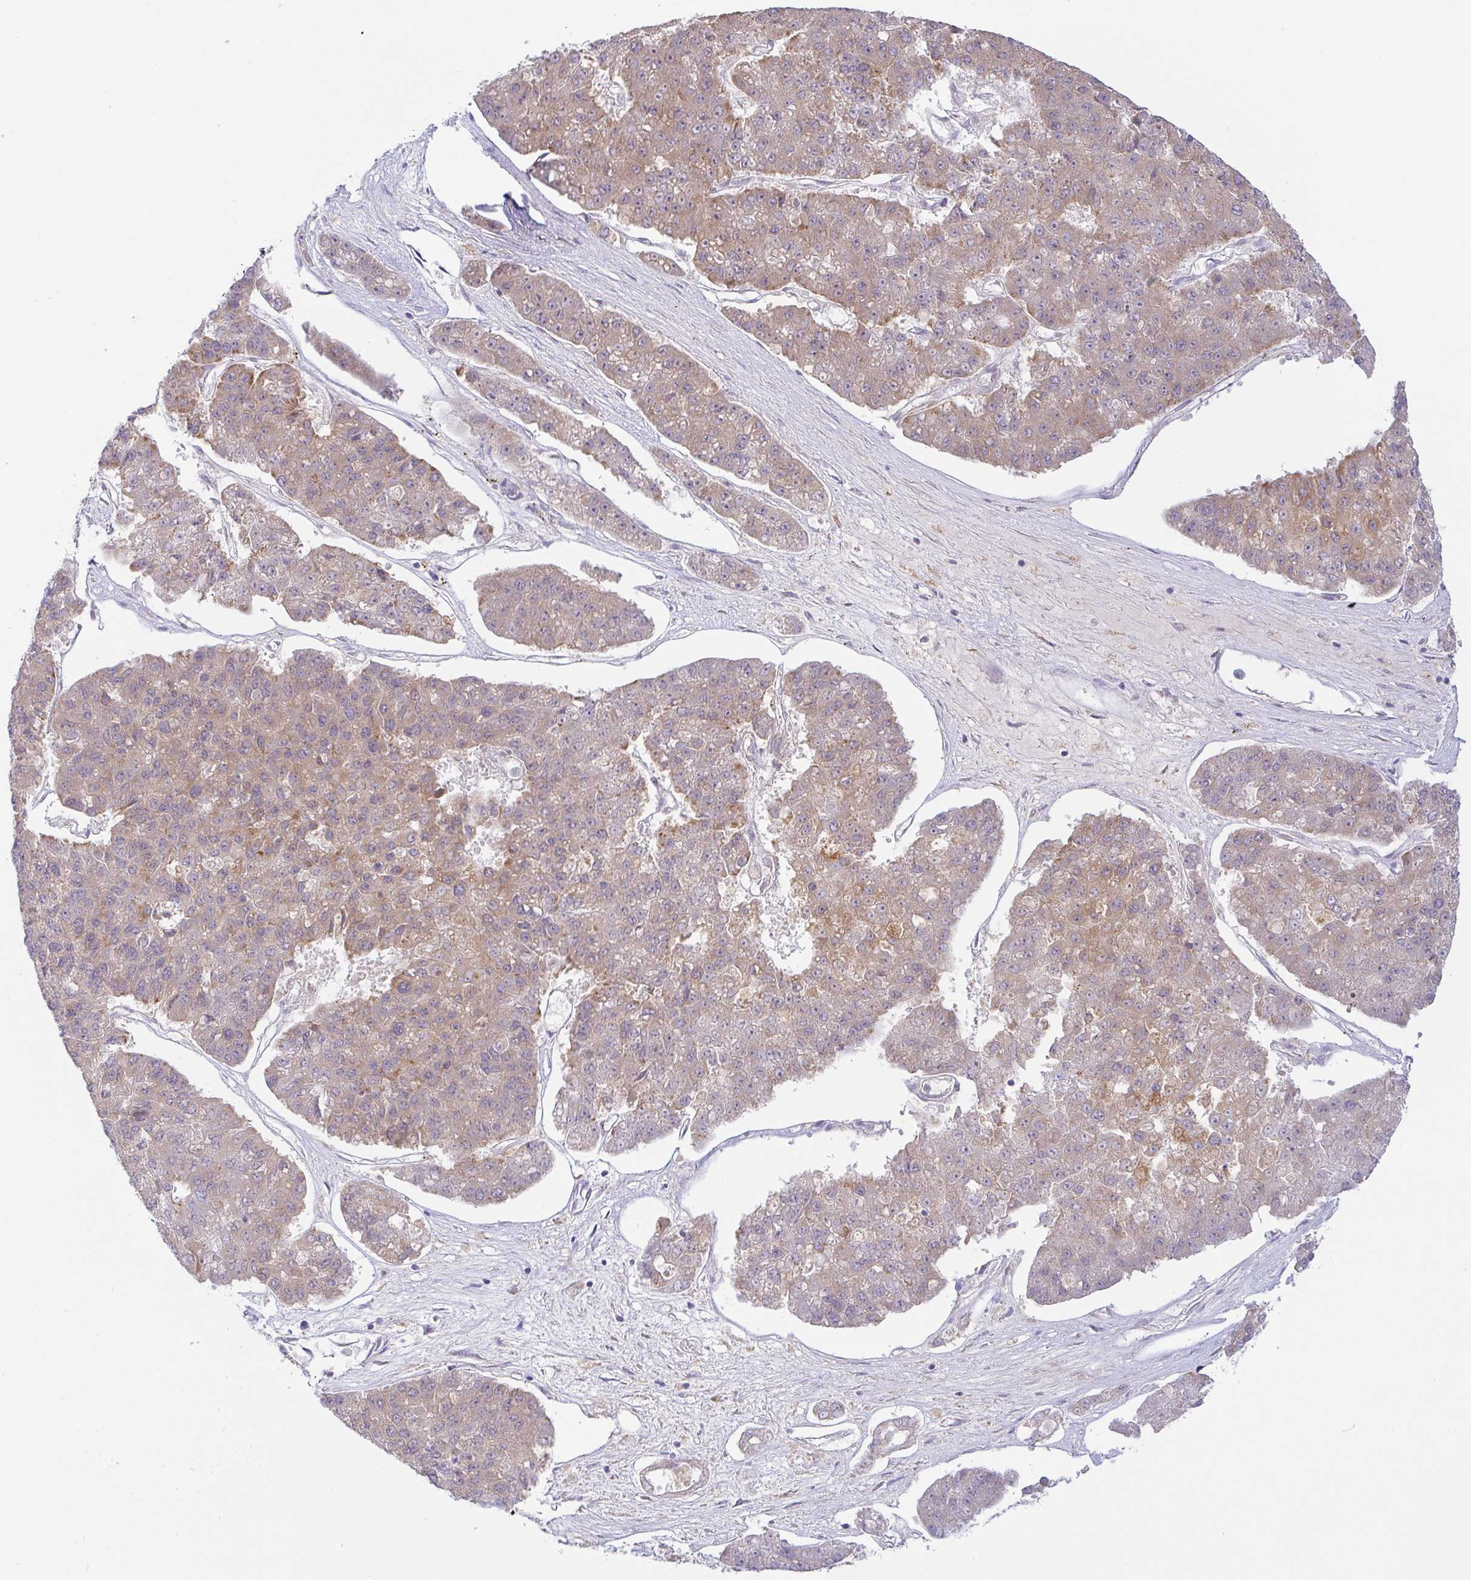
{"staining": {"intensity": "weak", "quantity": "25%-75%", "location": "cytoplasmic/membranous"}, "tissue": "pancreatic cancer", "cell_type": "Tumor cells", "image_type": "cancer", "snomed": [{"axis": "morphology", "description": "Adenocarcinoma, NOS"}, {"axis": "topography", "description": "Pancreas"}], "caption": "Pancreatic cancer stained with DAB (3,3'-diaminobenzidine) IHC reveals low levels of weak cytoplasmic/membranous expression in approximately 25%-75% of tumor cells.", "gene": "DERL2", "patient": {"sex": "male", "age": 50}}